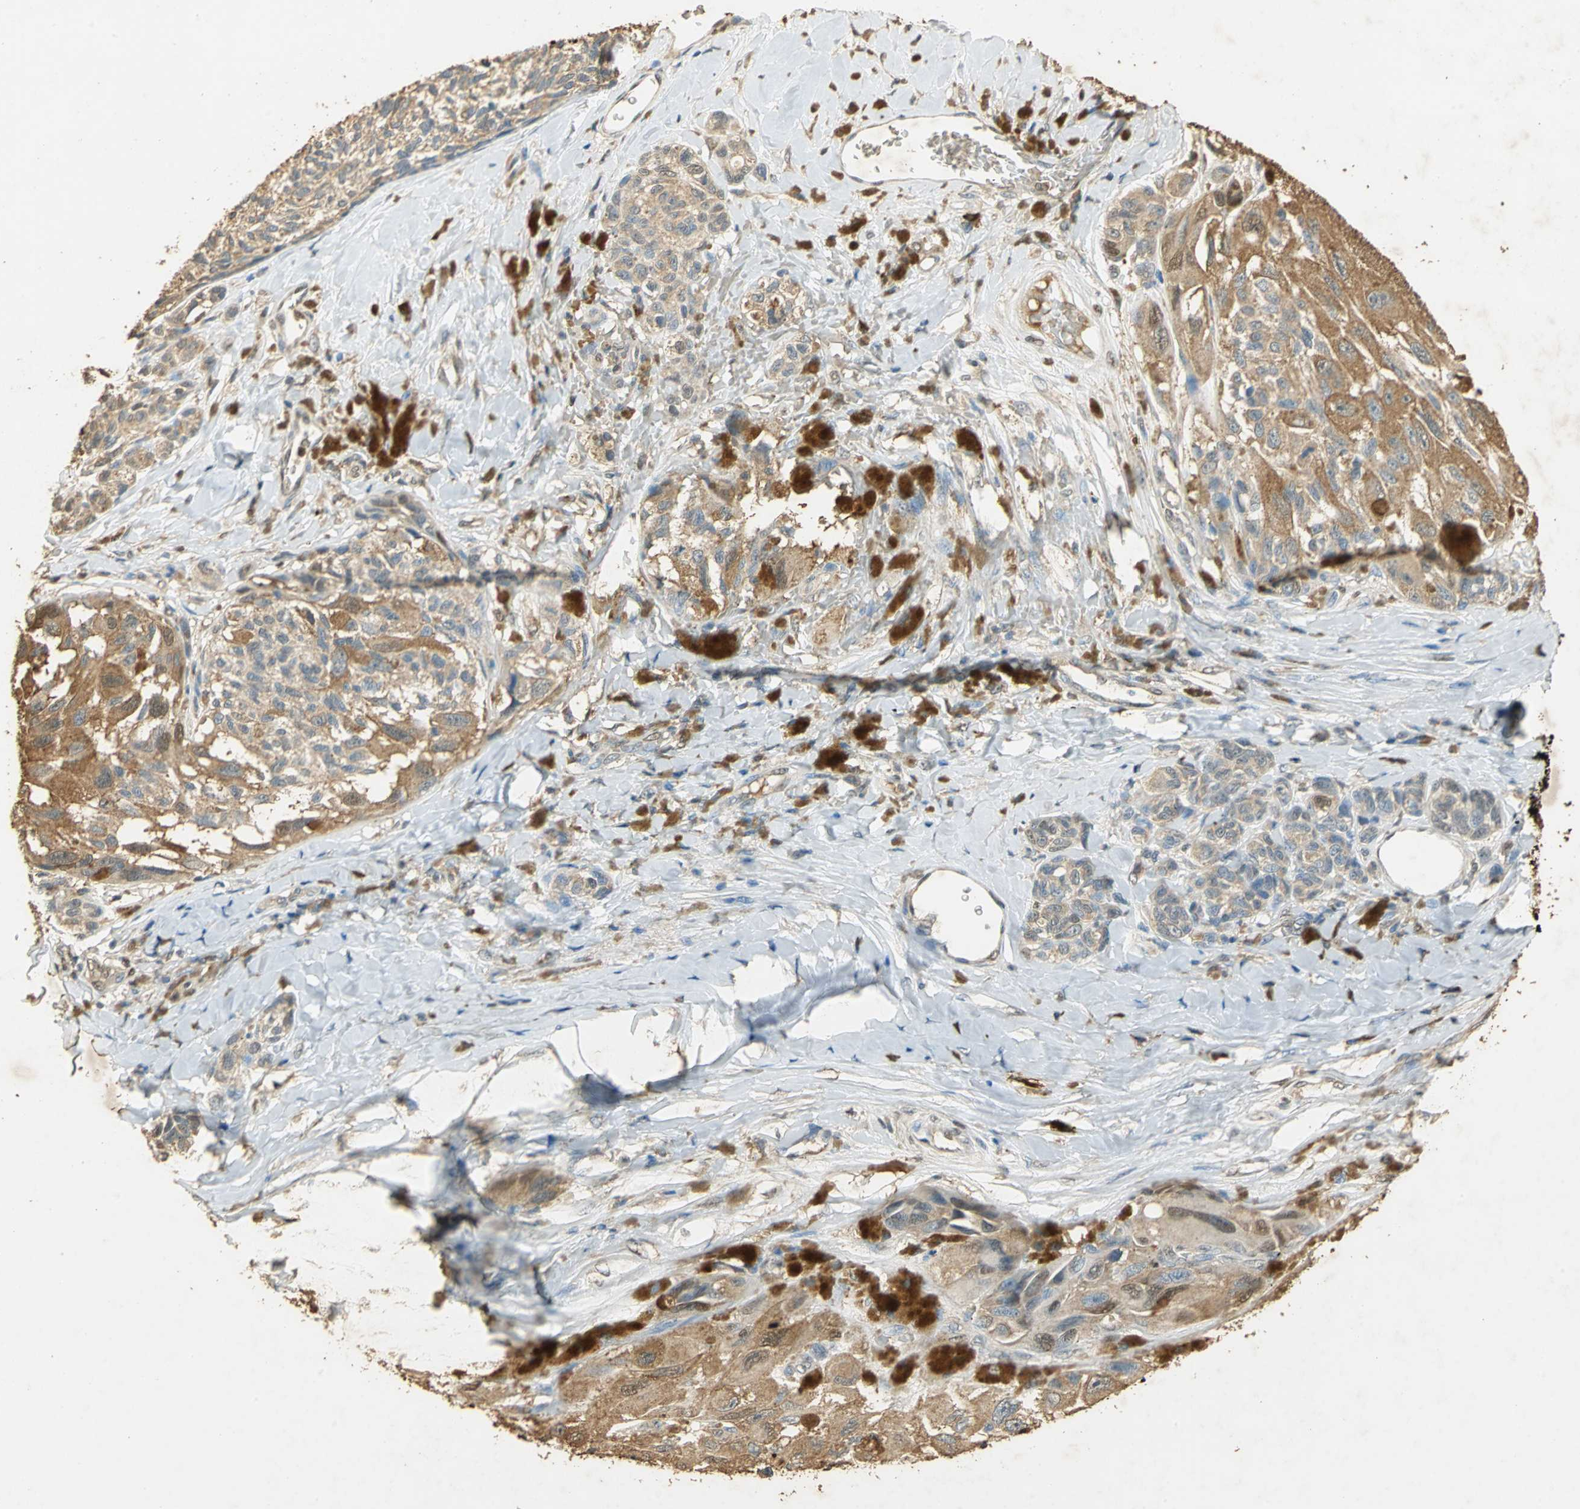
{"staining": {"intensity": "moderate", "quantity": ">75%", "location": "cytoplasmic/membranous"}, "tissue": "melanoma", "cell_type": "Tumor cells", "image_type": "cancer", "snomed": [{"axis": "morphology", "description": "Malignant melanoma, NOS"}, {"axis": "topography", "description": "Skin"}], "caption": "Human malignant melanoma stained with a protein marker demonstrates moderate staining in tumor cells.", "gene": "GAPDH", "patient": {"sex": "female", "age": 73}}